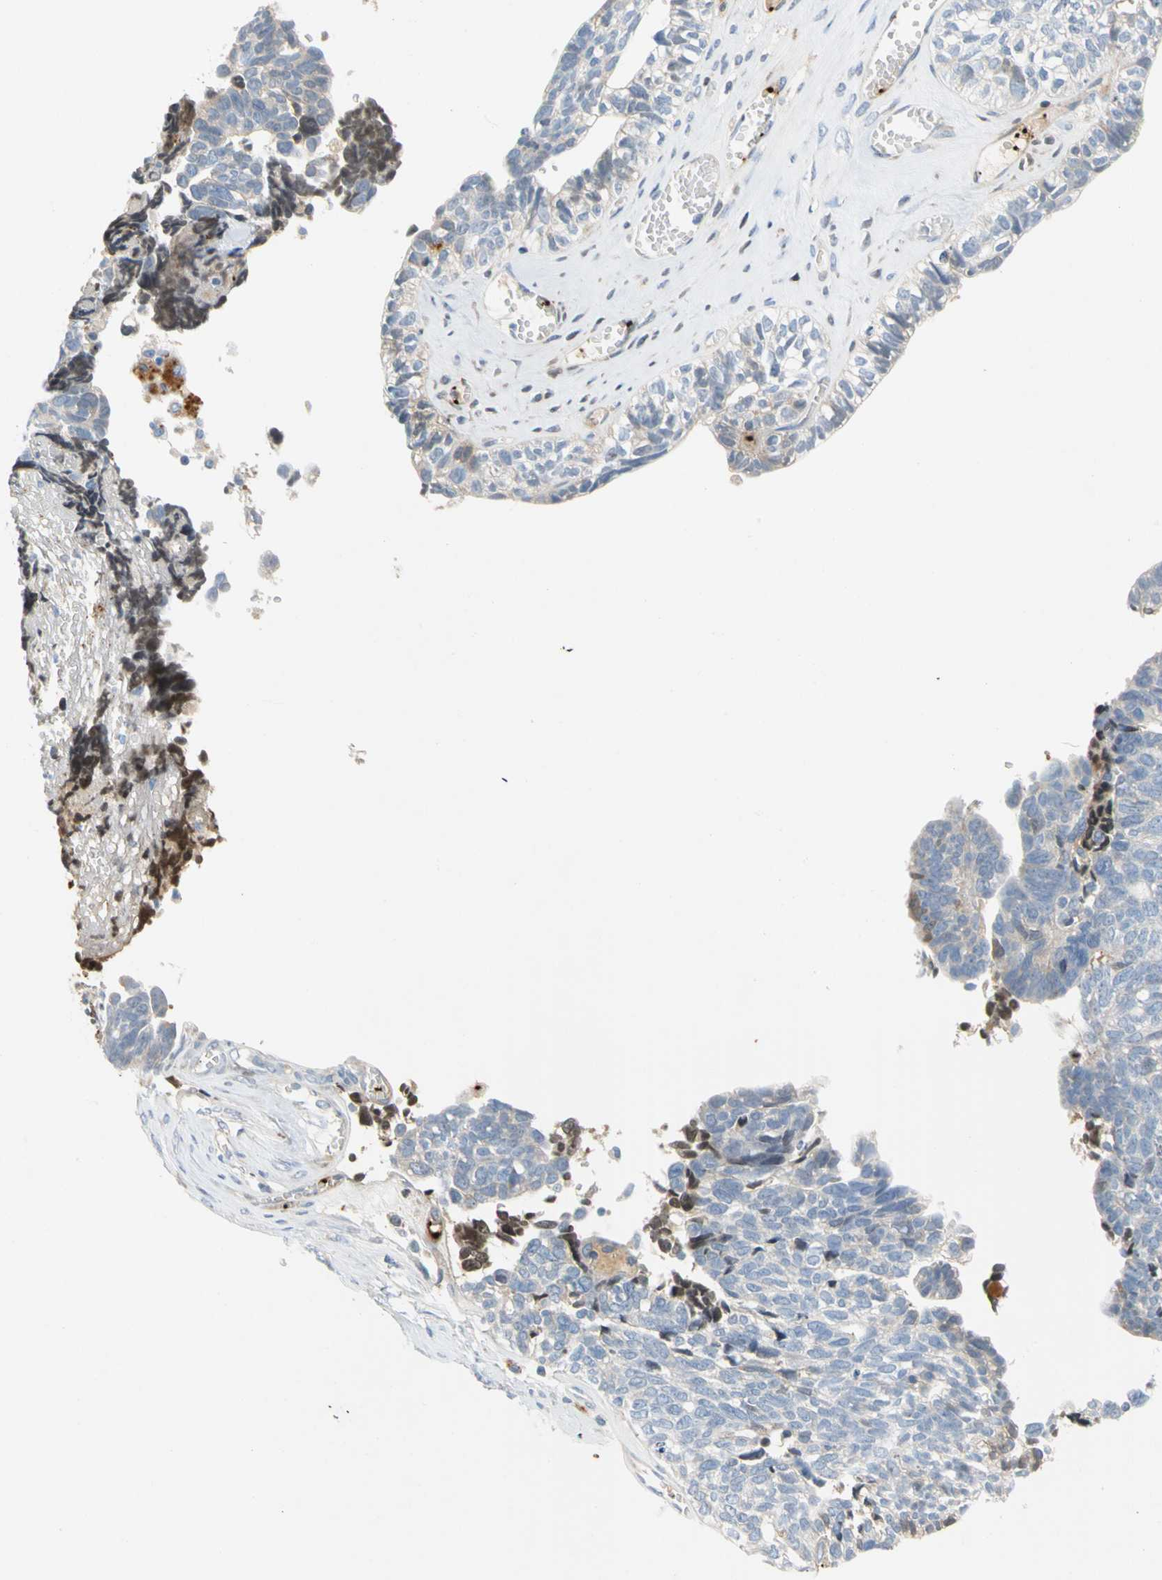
{"staining": {"intensity": "negative", "quantity": "none", "location": "none"}, "tissue": "ovarian cancer", "cell_type": "Tumor cells", "image_type": "cancer", "snomed": [{"axis": "morphology", "description": "Cystadenocarcinoma, serous, NOS"}, {"axis": "topography", "description": "Ovary"}], "caption": "This is a photomicrograph of IHC staining of ovarian cancer, which shows no positivity in tumor cells.", "gene": "PPBP", "patient": {"sex": "female", "age": 79}}